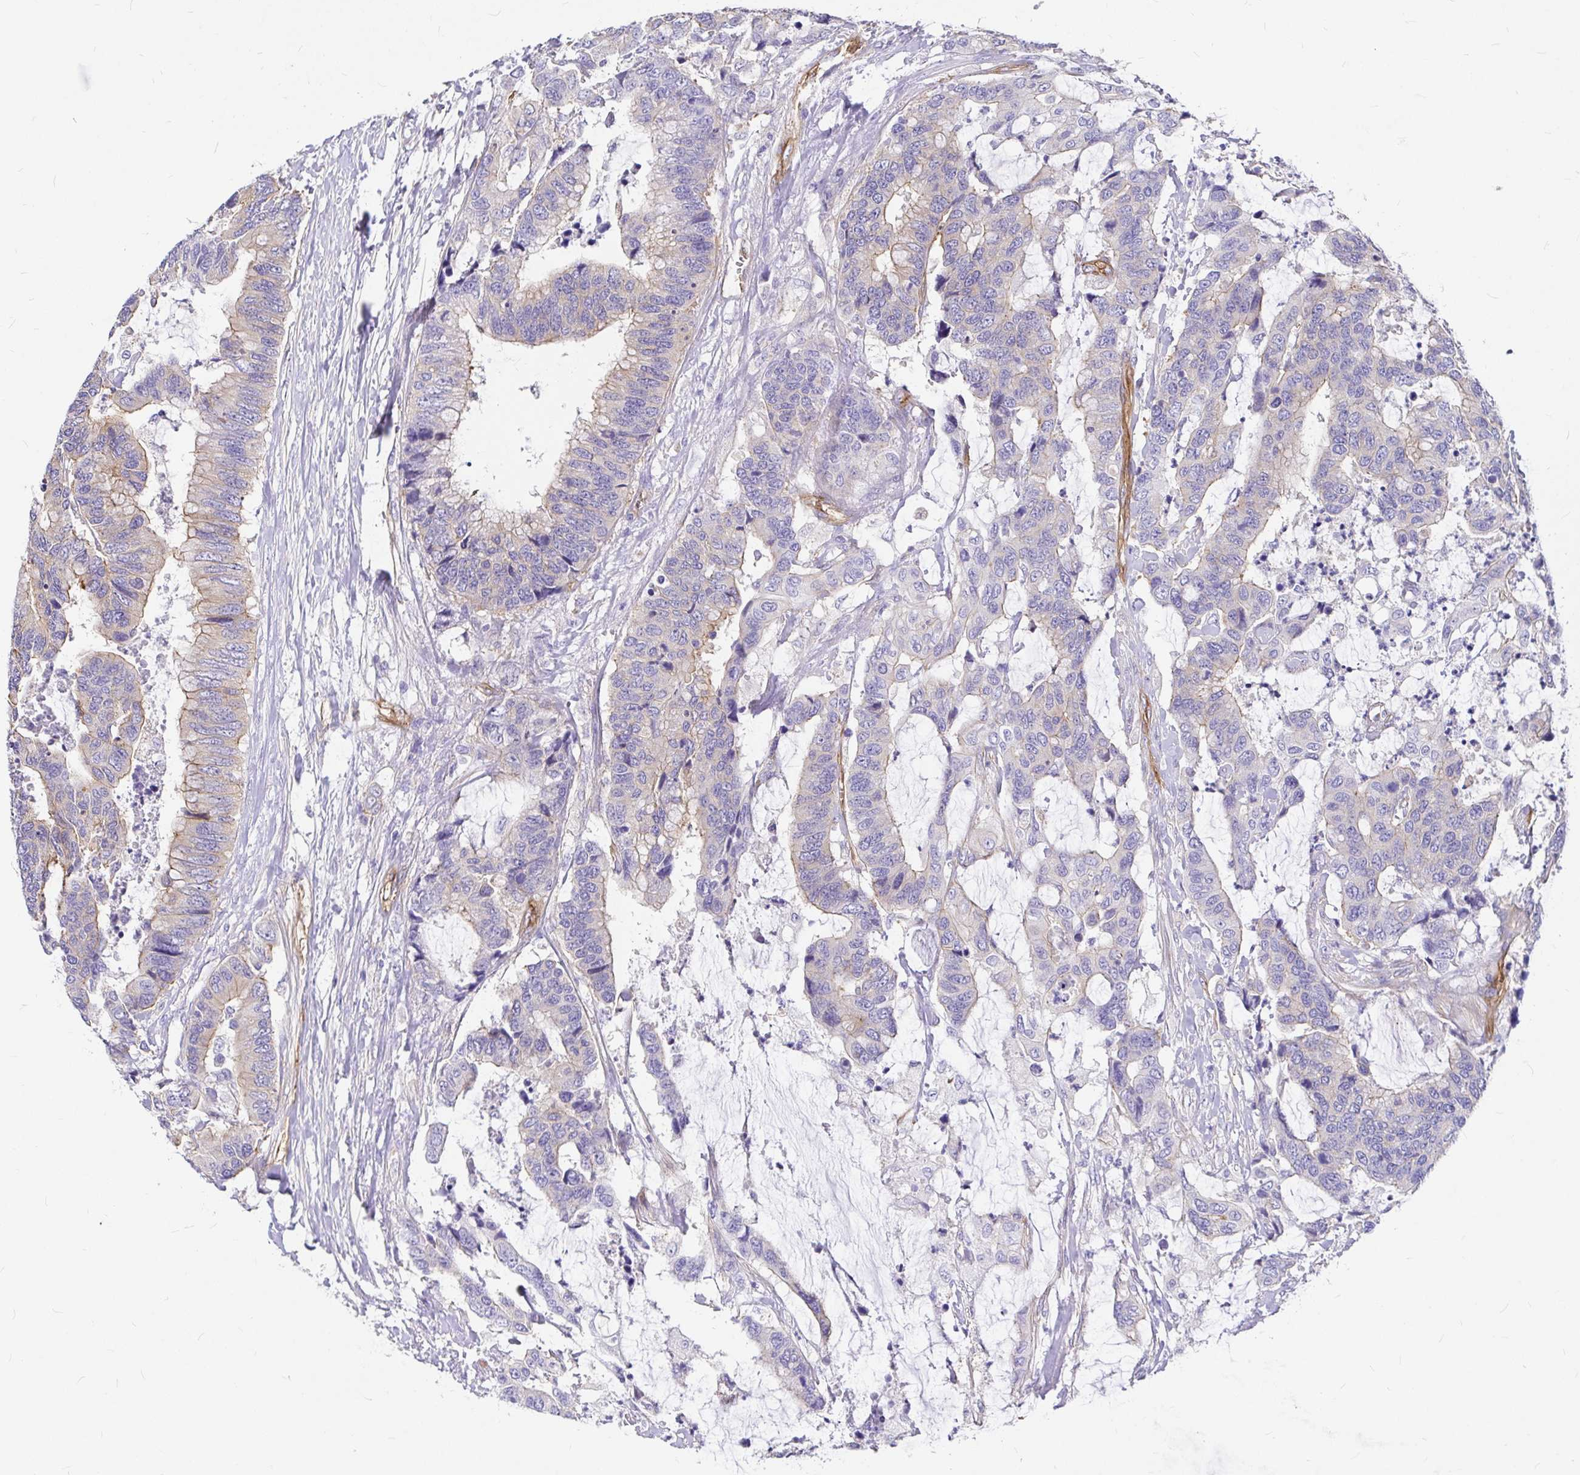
{"staining": {"intensity": "weak", "quantity": "<25%", "location": "cytoplasmic/membranous"}, "tissue": "colorectal cancer", "cell_type": "Tumor cells", "image_type": "cancer", "snomed": [{"axis": "morphology", "description": "Adenocarcinoma, NOS"}, {"axis": "topography", "description": "Rectum"}], "caption": "Immunohistochemistry (IHC) histopathology image of human adenocarcinoma (colorectal) stained for a protein (brown), which shows no staining in tumor cells.", "gene": "MYO1B", "patient": {"sex": "female", "age": 59}}